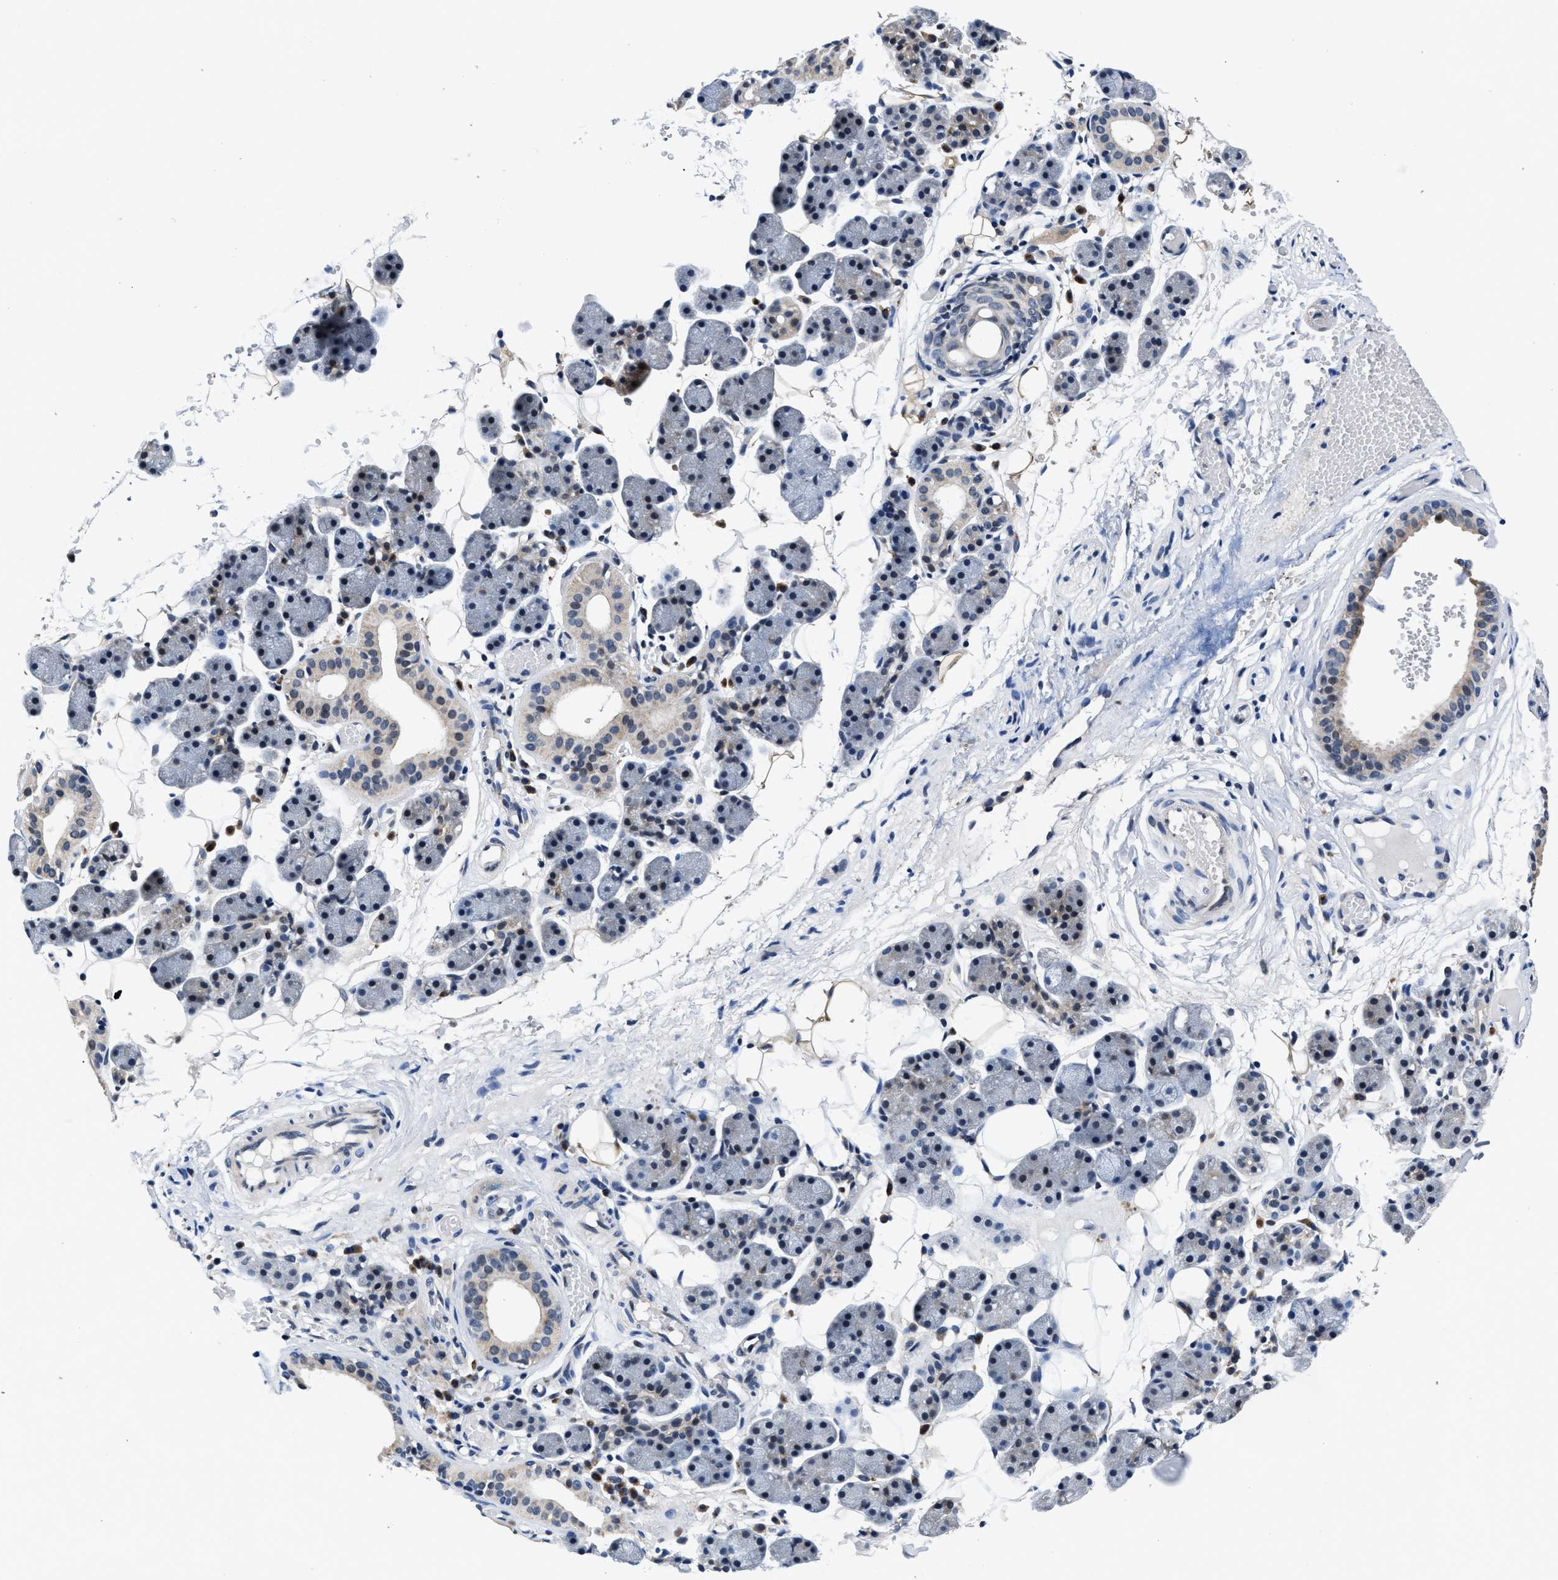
{"staining": {"intensity": "negative", "quantity": "none", "location": "none"}, "tissue": "salivary gland", "cell_type": "Glandular cells", "image_type": "normal", "snomed": [{"axis": "morphology", "description": "Normal tissue, NOS"}, {"axis": "topography", "description": "Salivary gland"}], "caption": "A high-resolution histopathology image shows immunohistochemistry staining of unremarkable salivary gland, which displays no significant expression in glandular cells. The staining was performed using DAB to visualize the protein expression in brown, while the nuclei were stained in blue with hematoxylin (Magnification: 20x).", "gene": "TMEM53", "patient": {"sex": "female", "age": 33}}